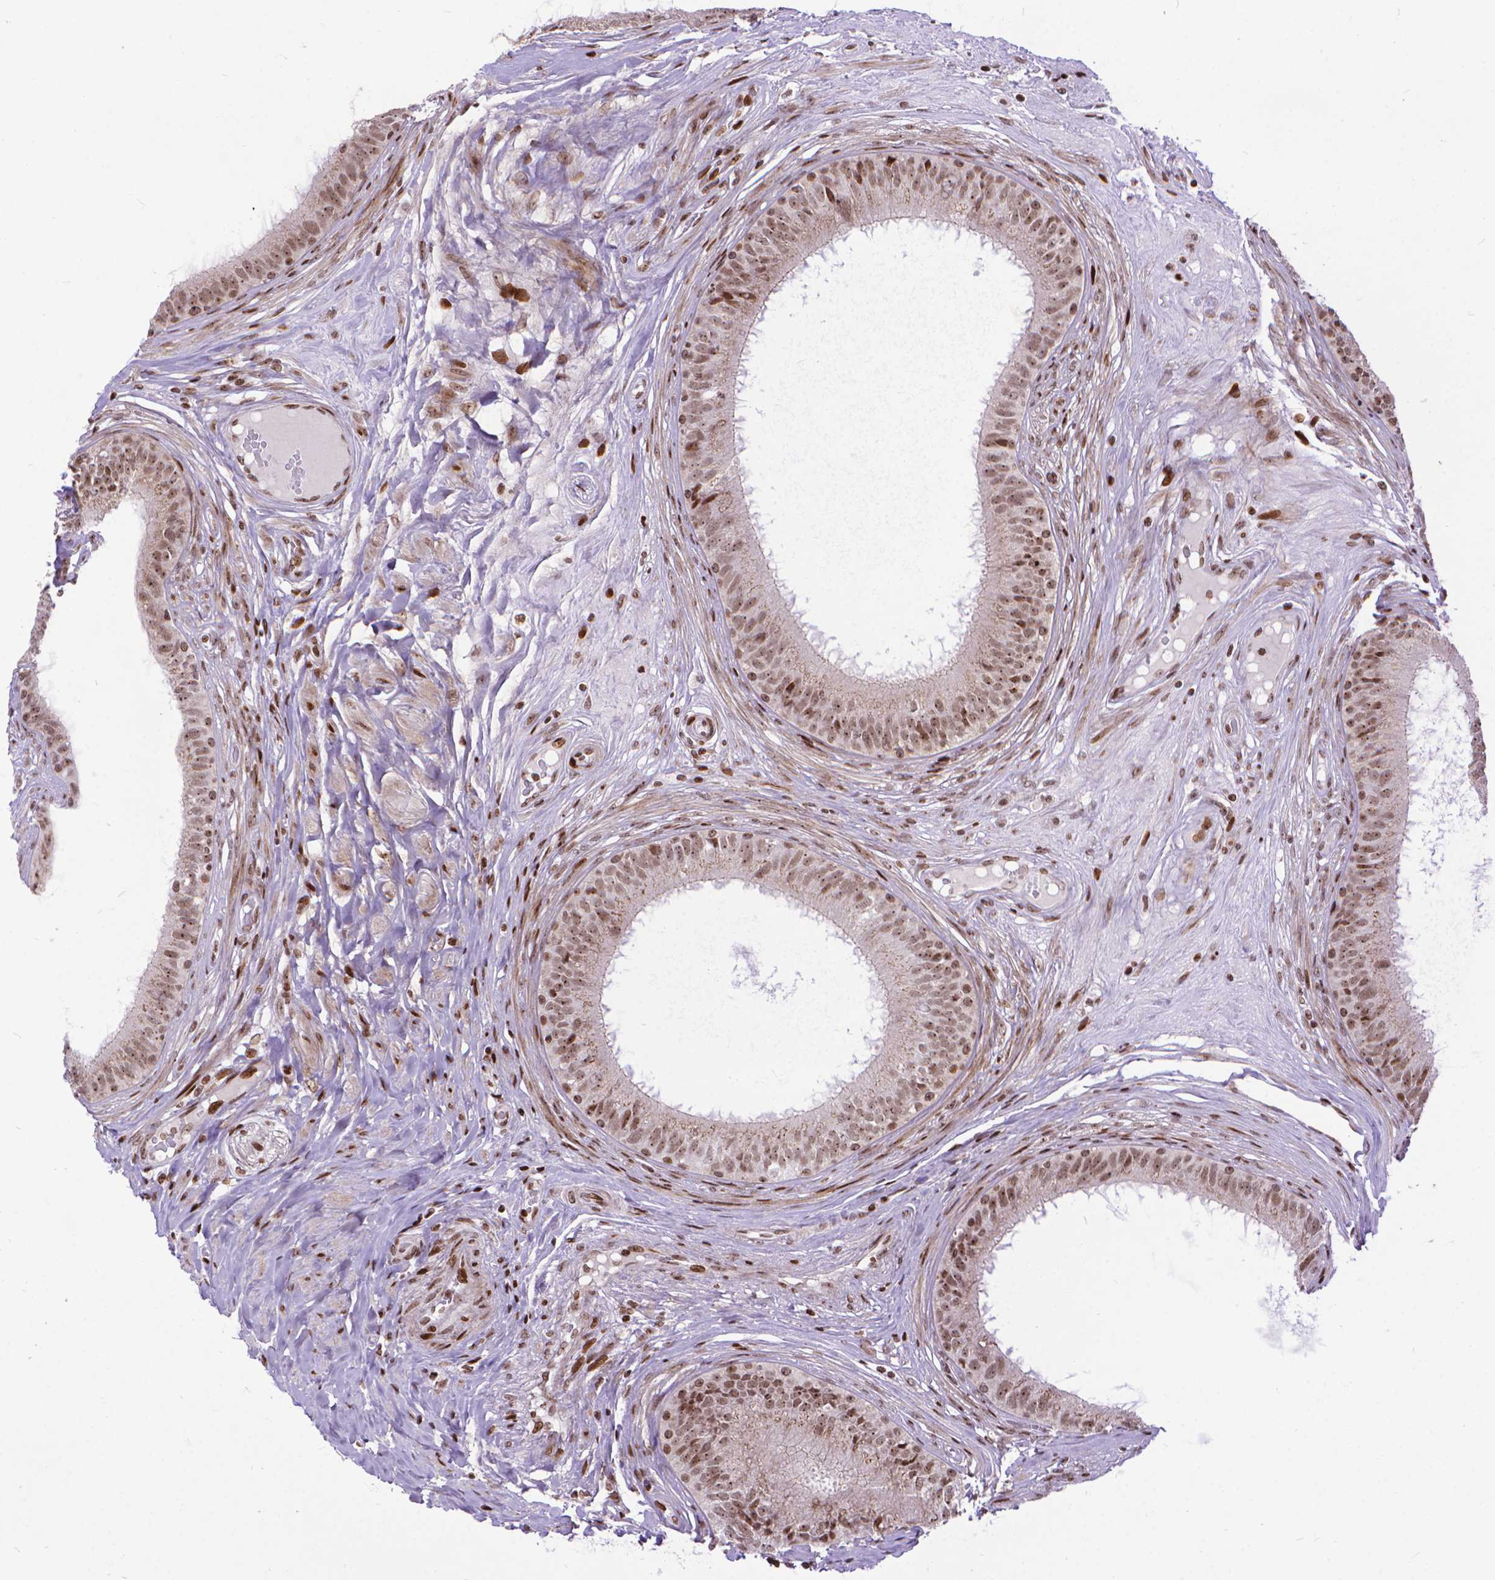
{"staining": {"intensity": "moderate", "quantity": ">75%", "location": "nuclear"}, "tissue": "epididymis", "cell_type": "Glandular cells", "image_type": "normal", "snomed": [{"axis": "morphology", "description": "Normal tissue, NOS"}, {"axis": "topography", "description": "Epididymis"}], "caption": "Immunohistochemistry (DAB (3,3'-diaminobenzidine)) staining of unremarkable human epididymis shows moderate nuclear protein positivity in about >75% of glandular cells.", "gene": "AMER1", "patient": {"sex": "male", "age": 59}}